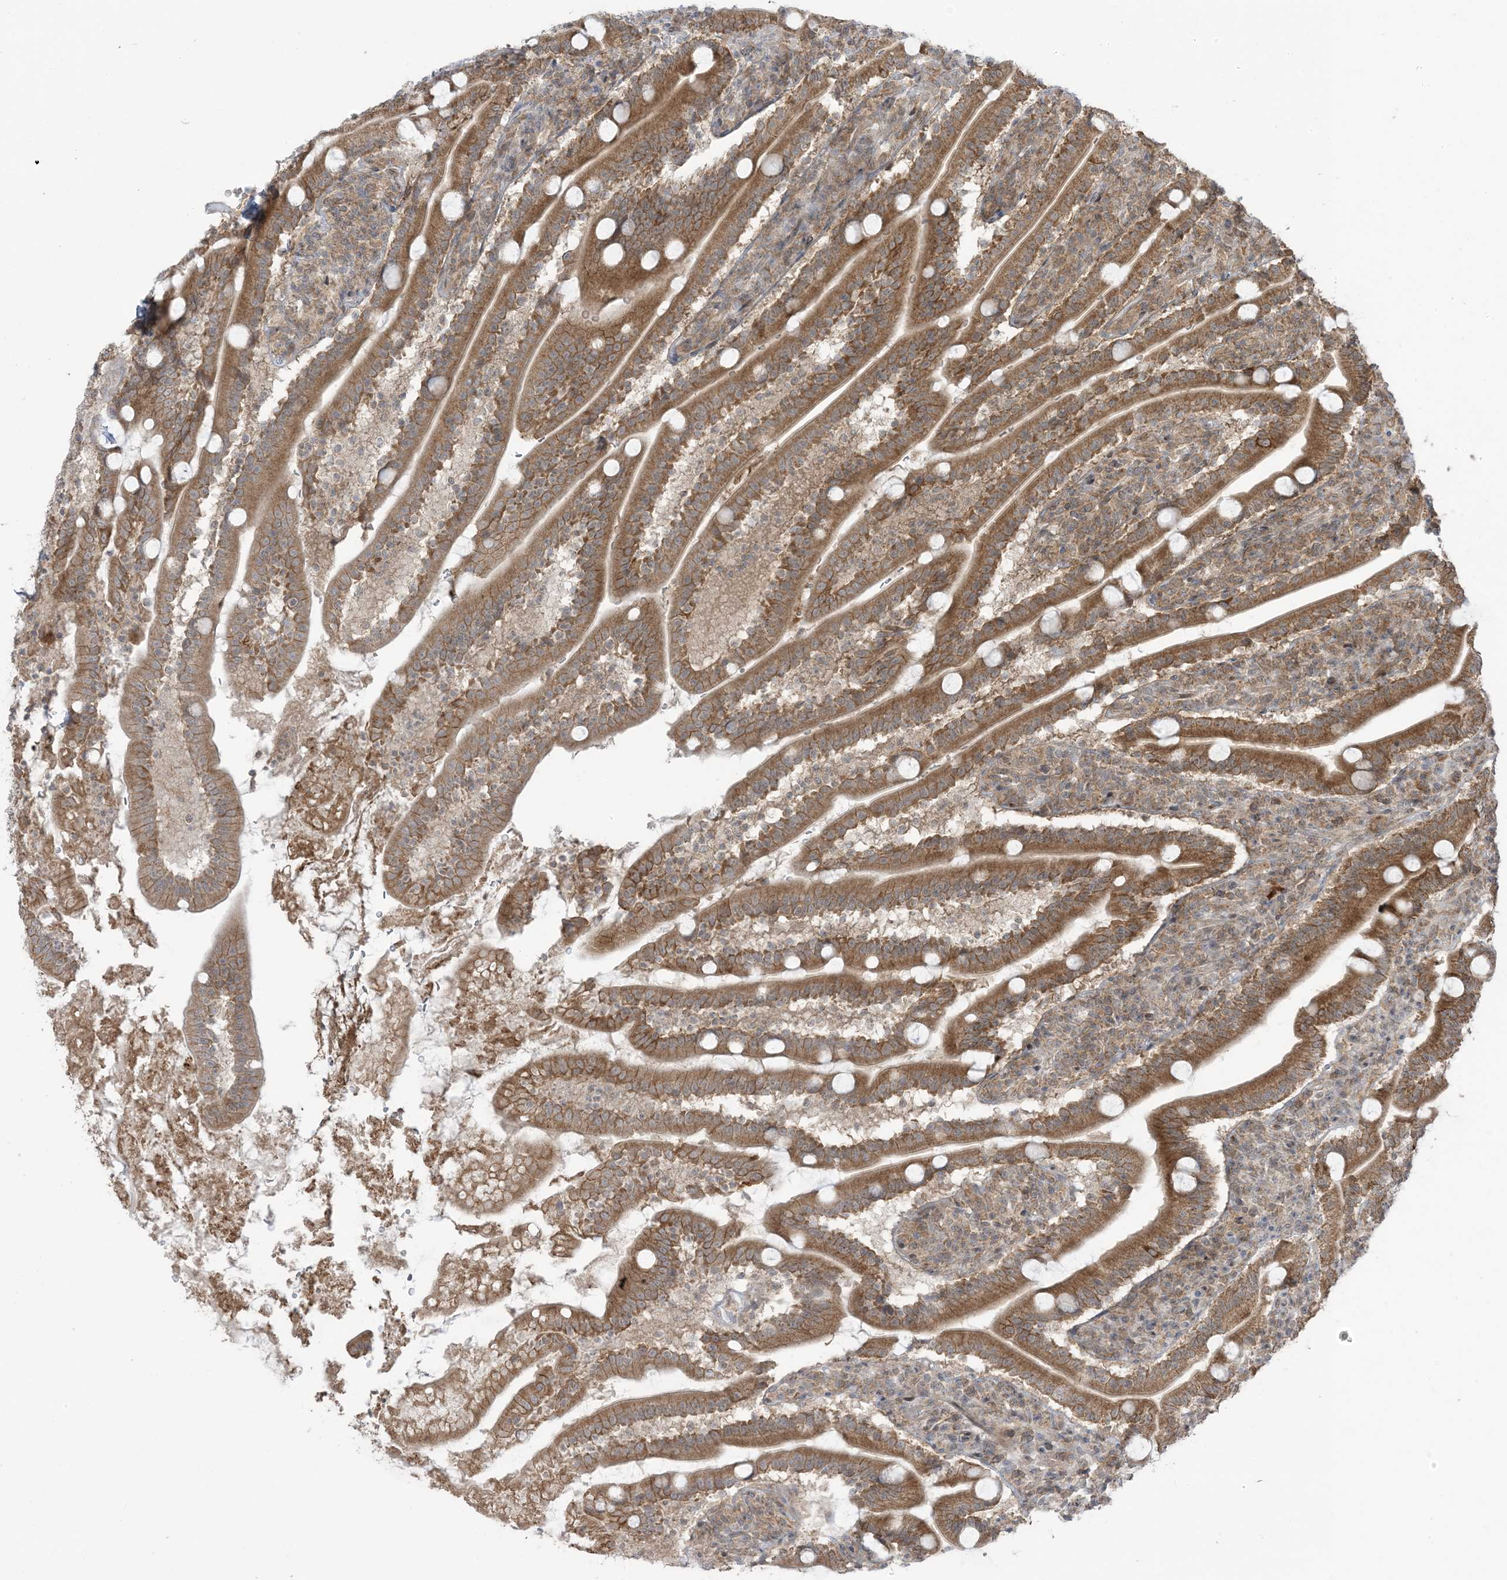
{"staining": {"intensity": "moderate", "quantity": ">75%", "location": "cytoplasmic/membranous"}, "tissue": "duodenum", "cell_type": "Glandular cells", "image_type": "normal", "snomed": [{"axis": "morphology", "description": "Normal tissue, NOS"}, {"axis": "topography", "description": "Duodenum"}], "caption": "High-power microscopy captured an IHC photomicrograph of unremarkable duodenum, revealing moderate cytoplasmic/membranous positivity in about >75% of glandular cells. The protein of interest is shown in brown color, while the nuclei are stained blue.", "gene": "PHLDB2", "patient": {"sex": "male", "age": 35}}